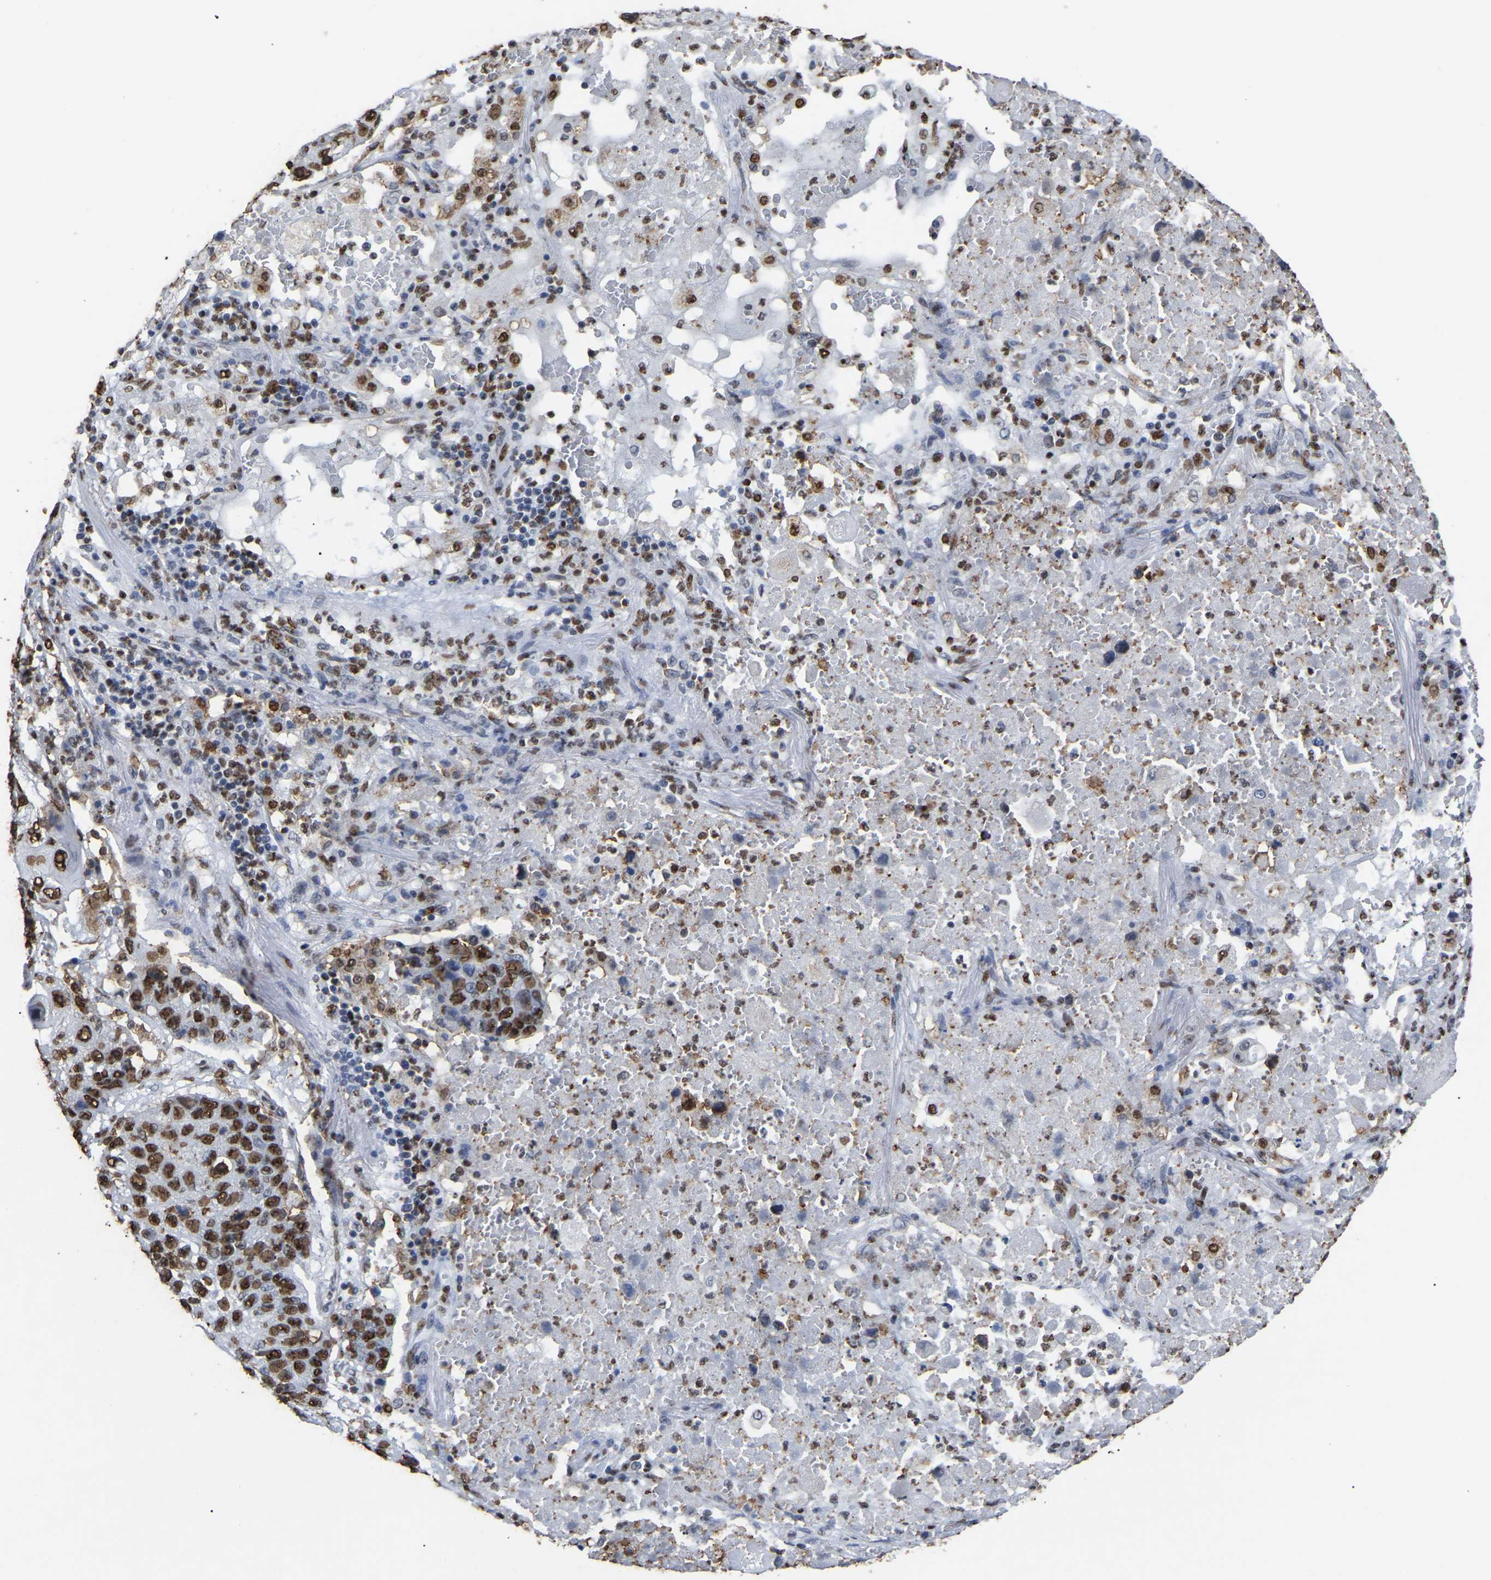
{"staining": {"intensity": "strong", "quantity": ">75%", "location": "nuclear"}, "tissue": "lung cancer", "cell_type": "Tumor cells", "image_type": "cancer", "snomed": [{"axis": "morphology", "description": "Squamous cell carcinoma, NOS"}, {"axis": "topography", "description": "Lung"}], "caption": "Protein expression by IHC reveals strong nuclear expression in about >75% of tumor cells in lung cancer (squamous cell carcinoma). The protein of interest is shown in brown color, while the nuclei are stained blue.", "gene": "RBL2", "patient": {"sex": "male", "age": 61}}